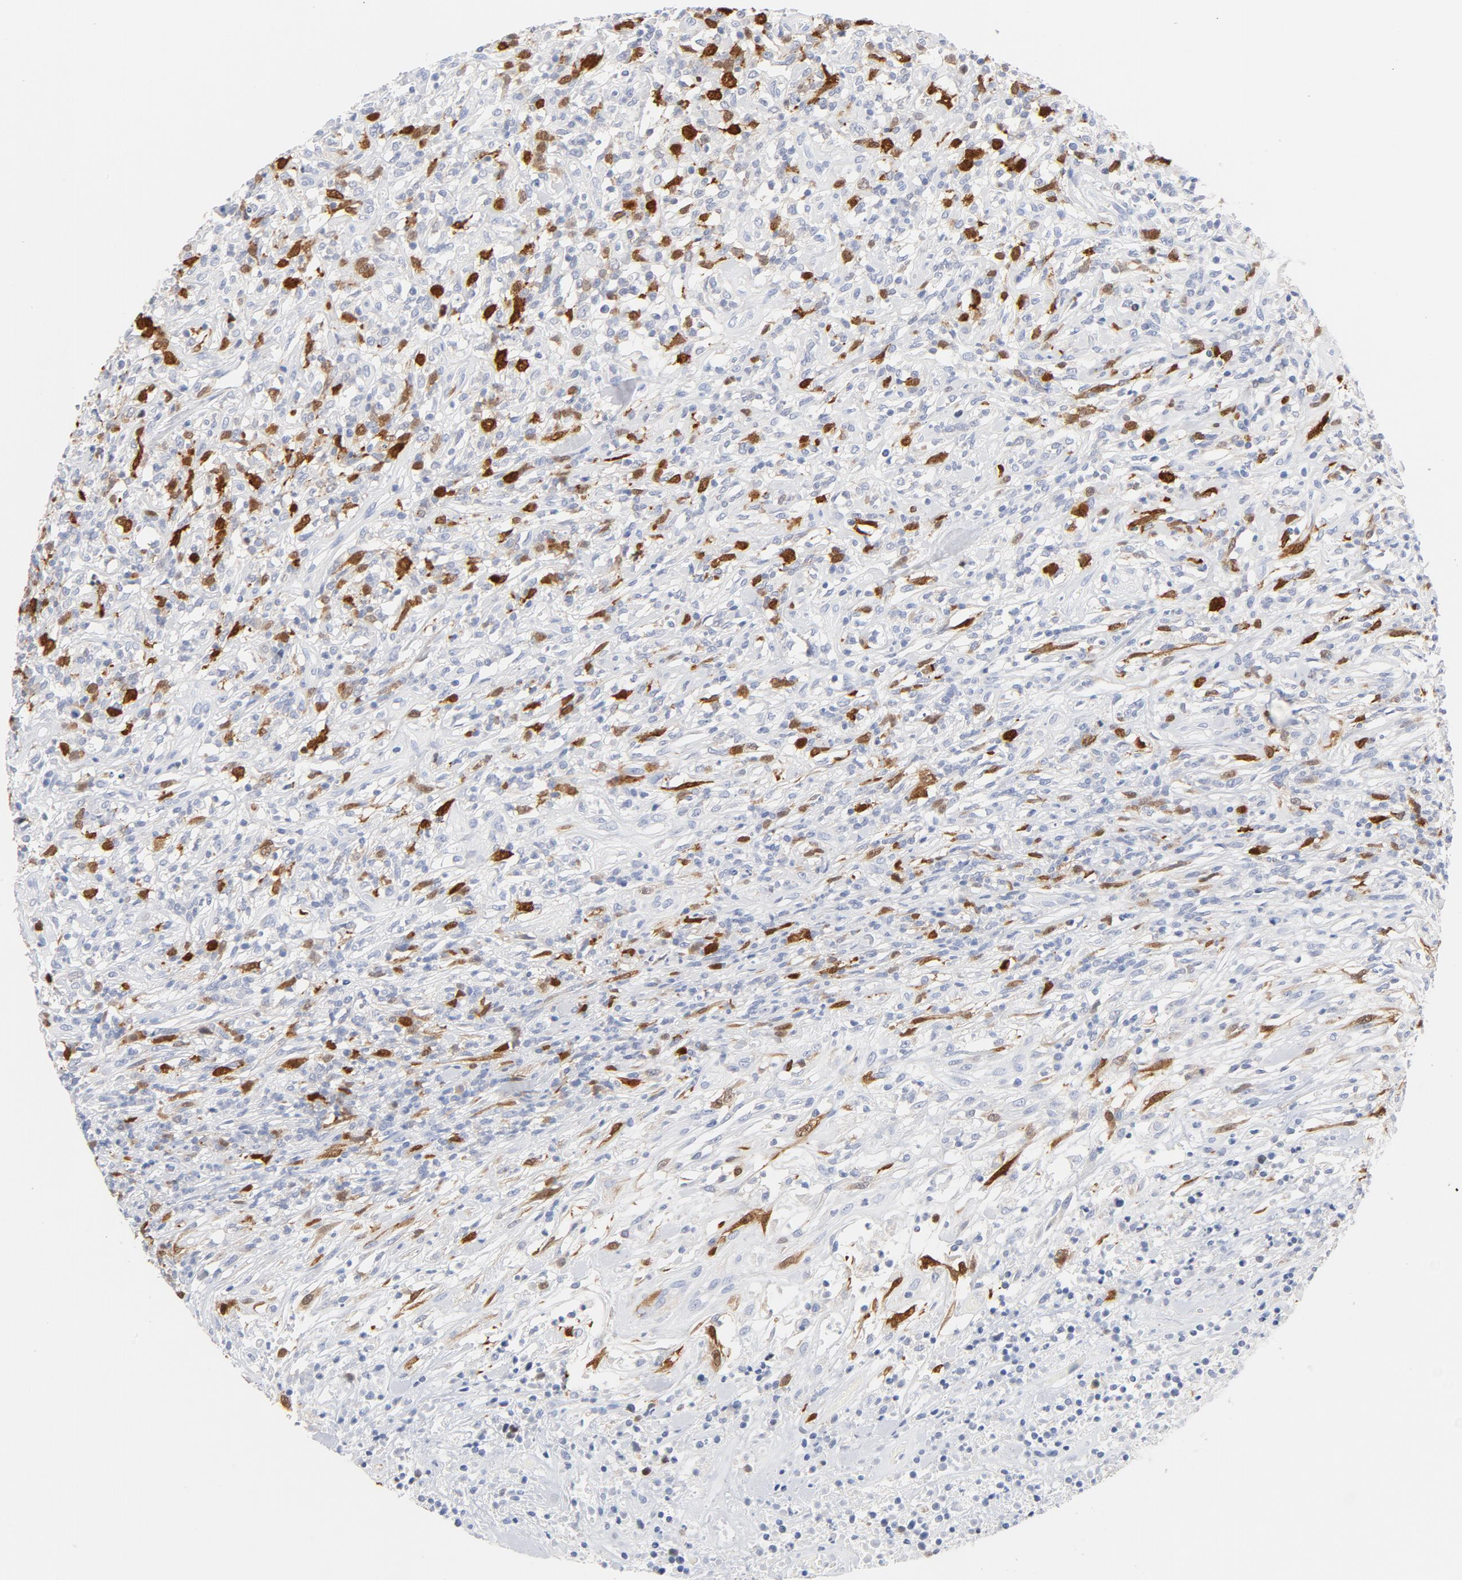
{"staining": {"intensity": "strong", "quantity": "25%-75%", "location": "cytoplasmic/membranous,nuclear"}, "tissue": "lymphoma", "cell_type": "Tumor cells", "image_type": "cancer", "snomed": [{"axis": "morphology", "description": "Malignant lymphoma, non-Hodgkin's type, High grade"}, {"axis": "topography", "description": "Lymph node"}], "caption": "This is an image of IHC staining of lymphoma, which shows strong expression in the cytoplasmic/membranous and nuclear of tumor cells.", "gene": "CDC20", "patient": {"sex": "female", "age": 73}}